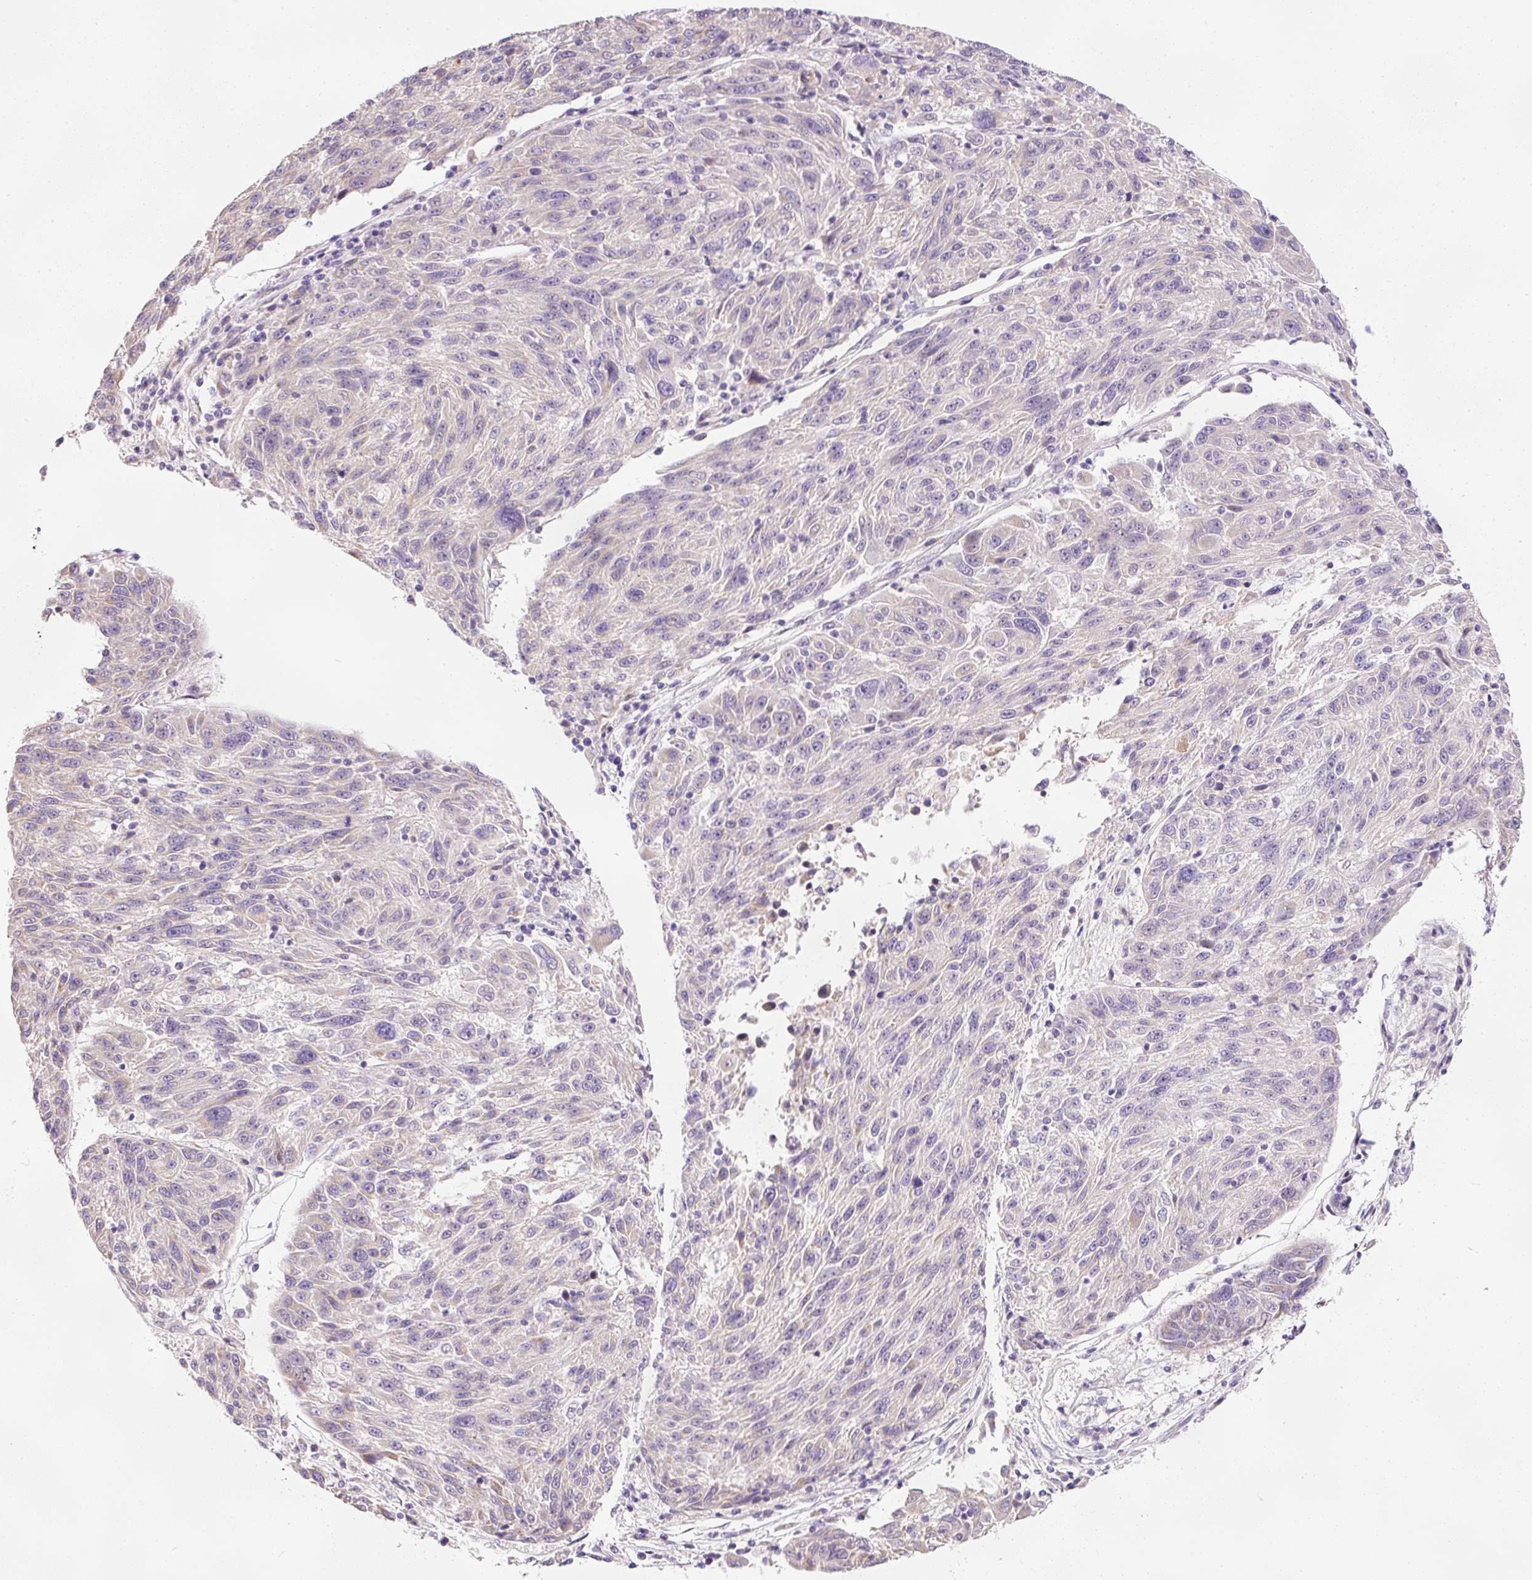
{"staining": {"intensity": "negative", "quantity": "none", "location": "none"}, "tissue": "melanoma", "cell_type": "Tumor cells", "image_type": "cancer", "snomed": [{"axis": "morphology", "description": "Malignant melanoma, NOS"}, {"axis": "topography", "description": "Skin"}], "caption": "Tumor cells show no significant protein positivity in melanoma.", "gene": "KPNA5", "patient": {"sex": "male", "age": 53}}